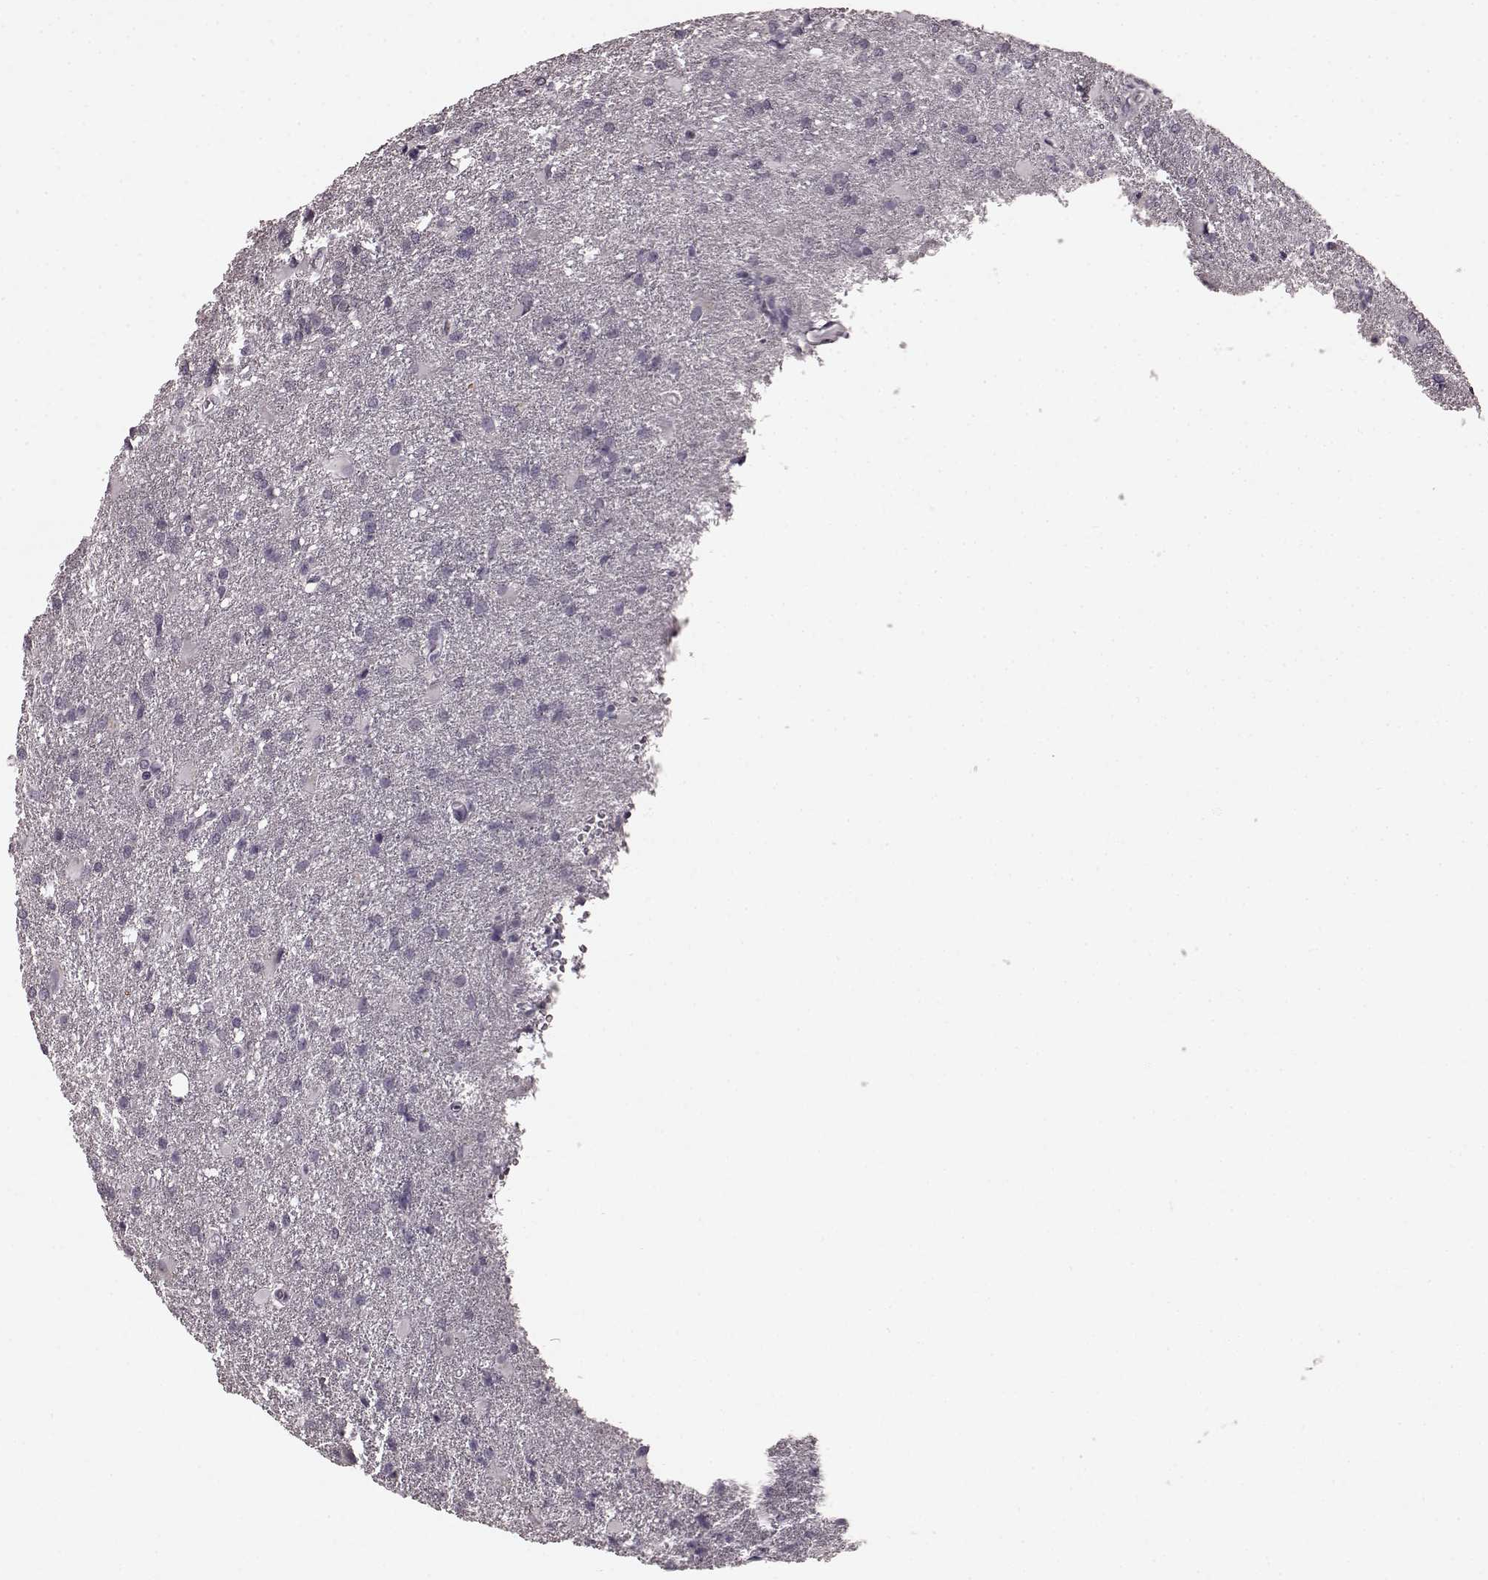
{"staining": {"intensity": "negative", "quantity": "none", "location": "none"}, "tissue": "glioma", "cell_type": "Tumor cells", "image_type": "cancer", "snomed": [{"axis": "morphology", "description": "Glioma, malignant, High grade"}, {"axis": "topography", "description": "Brain"}], "caption": "Protein analysis of glioma shows no significant positivity in tumor cells.", "gene": "CD28", "patient": {"sex": "male", "age": 68}}